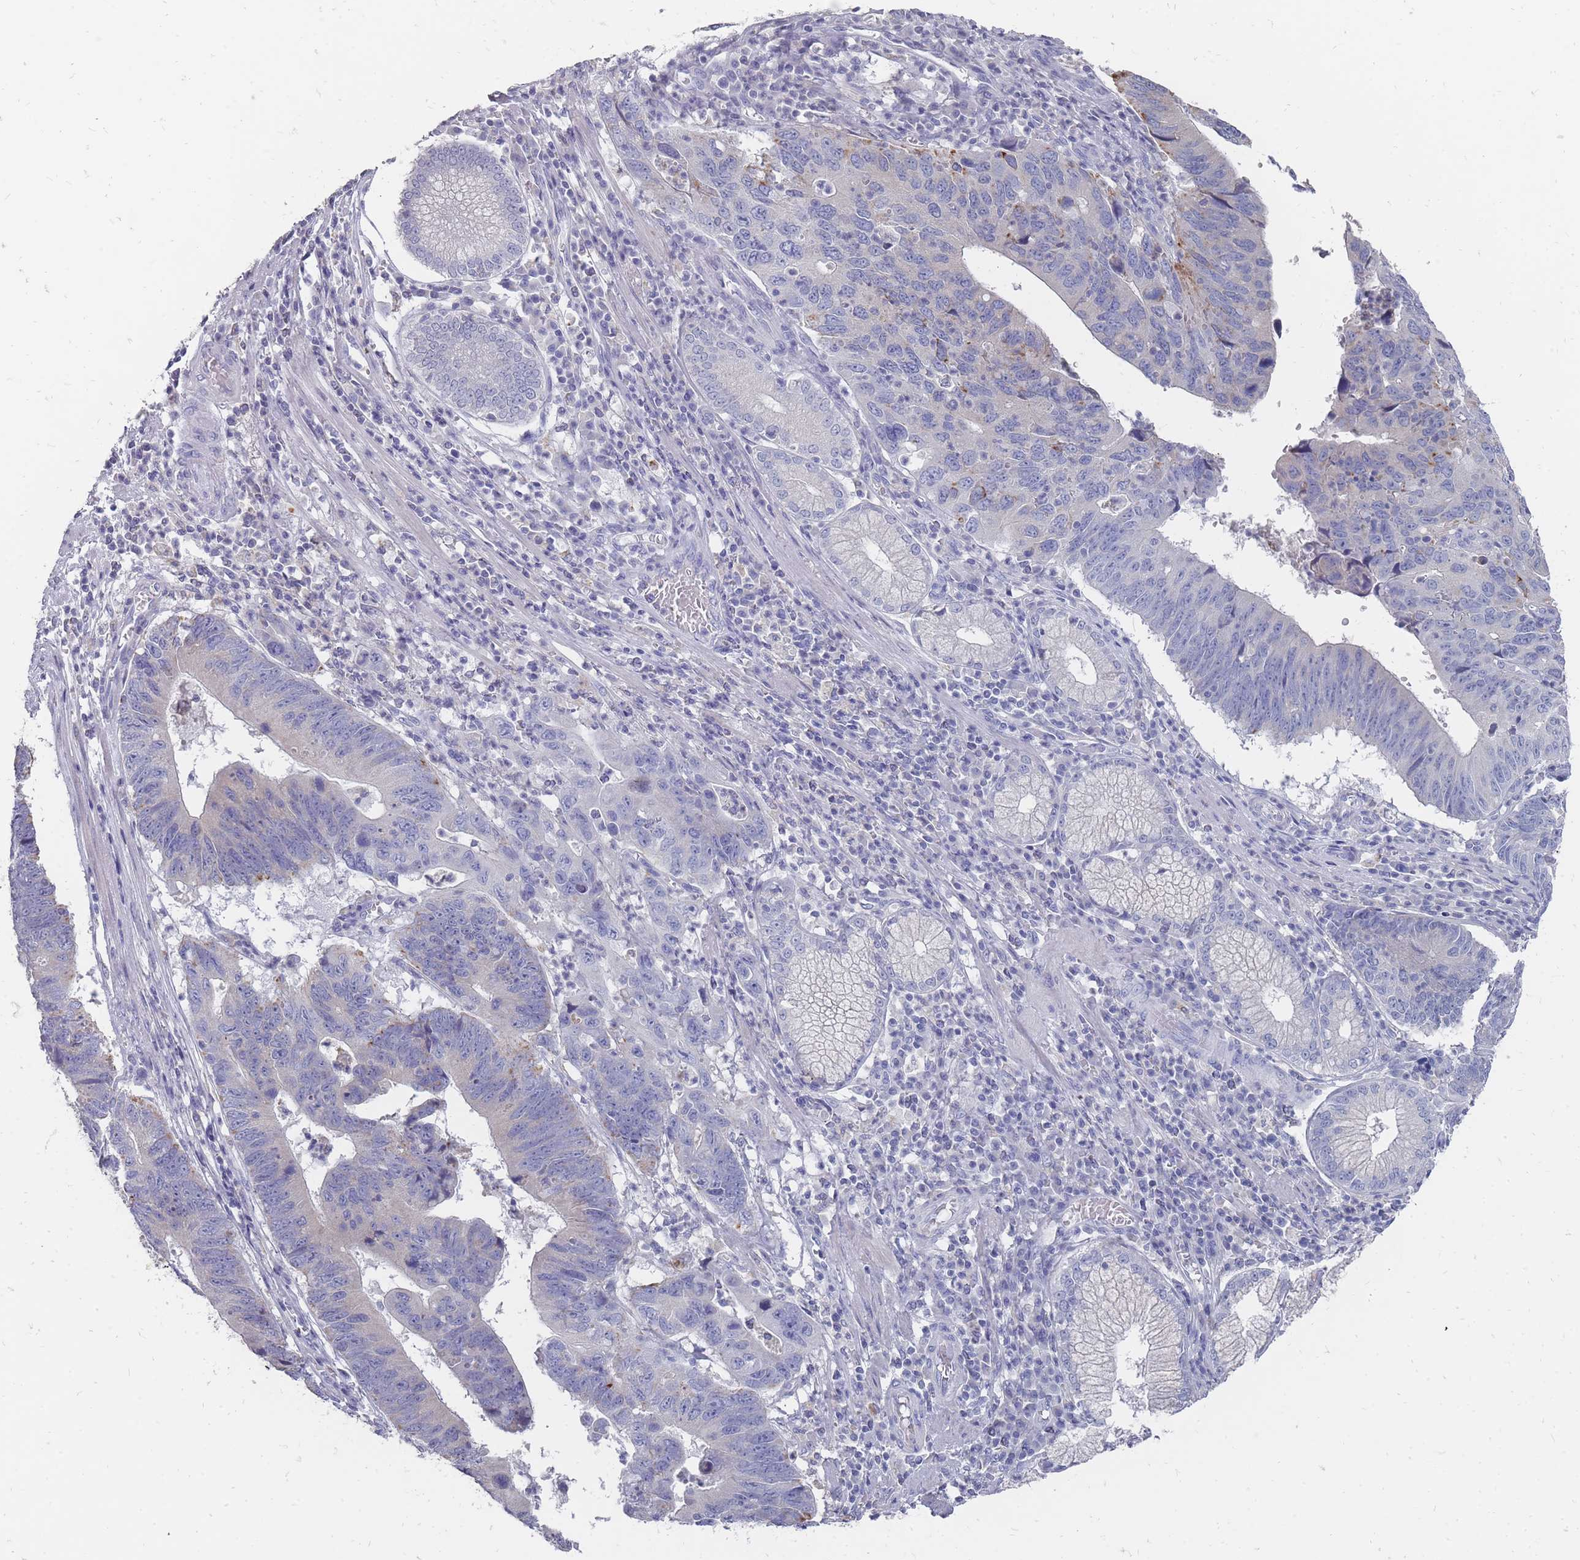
{"staining": {"intensity": "moderate", "quantity": "<25%", "location": "cytoplasmic/membranous"}, "tissue": "stomach cancer", "cell_type": "Tumor cells", "image_type": "cancer", "snomed": [{"axis": "morphology", "description": "Adenocarcinoma, NOS"}, {"axis": "topography", "description": "Stomach"}], "caption": "Adenocarcinoma (stomach) stained for a protein displays moderate cytoplasmic/membranous positivity in tumor cells.", "gene": "OTULINL", "patient": {"sex": "male", "age": 59}}